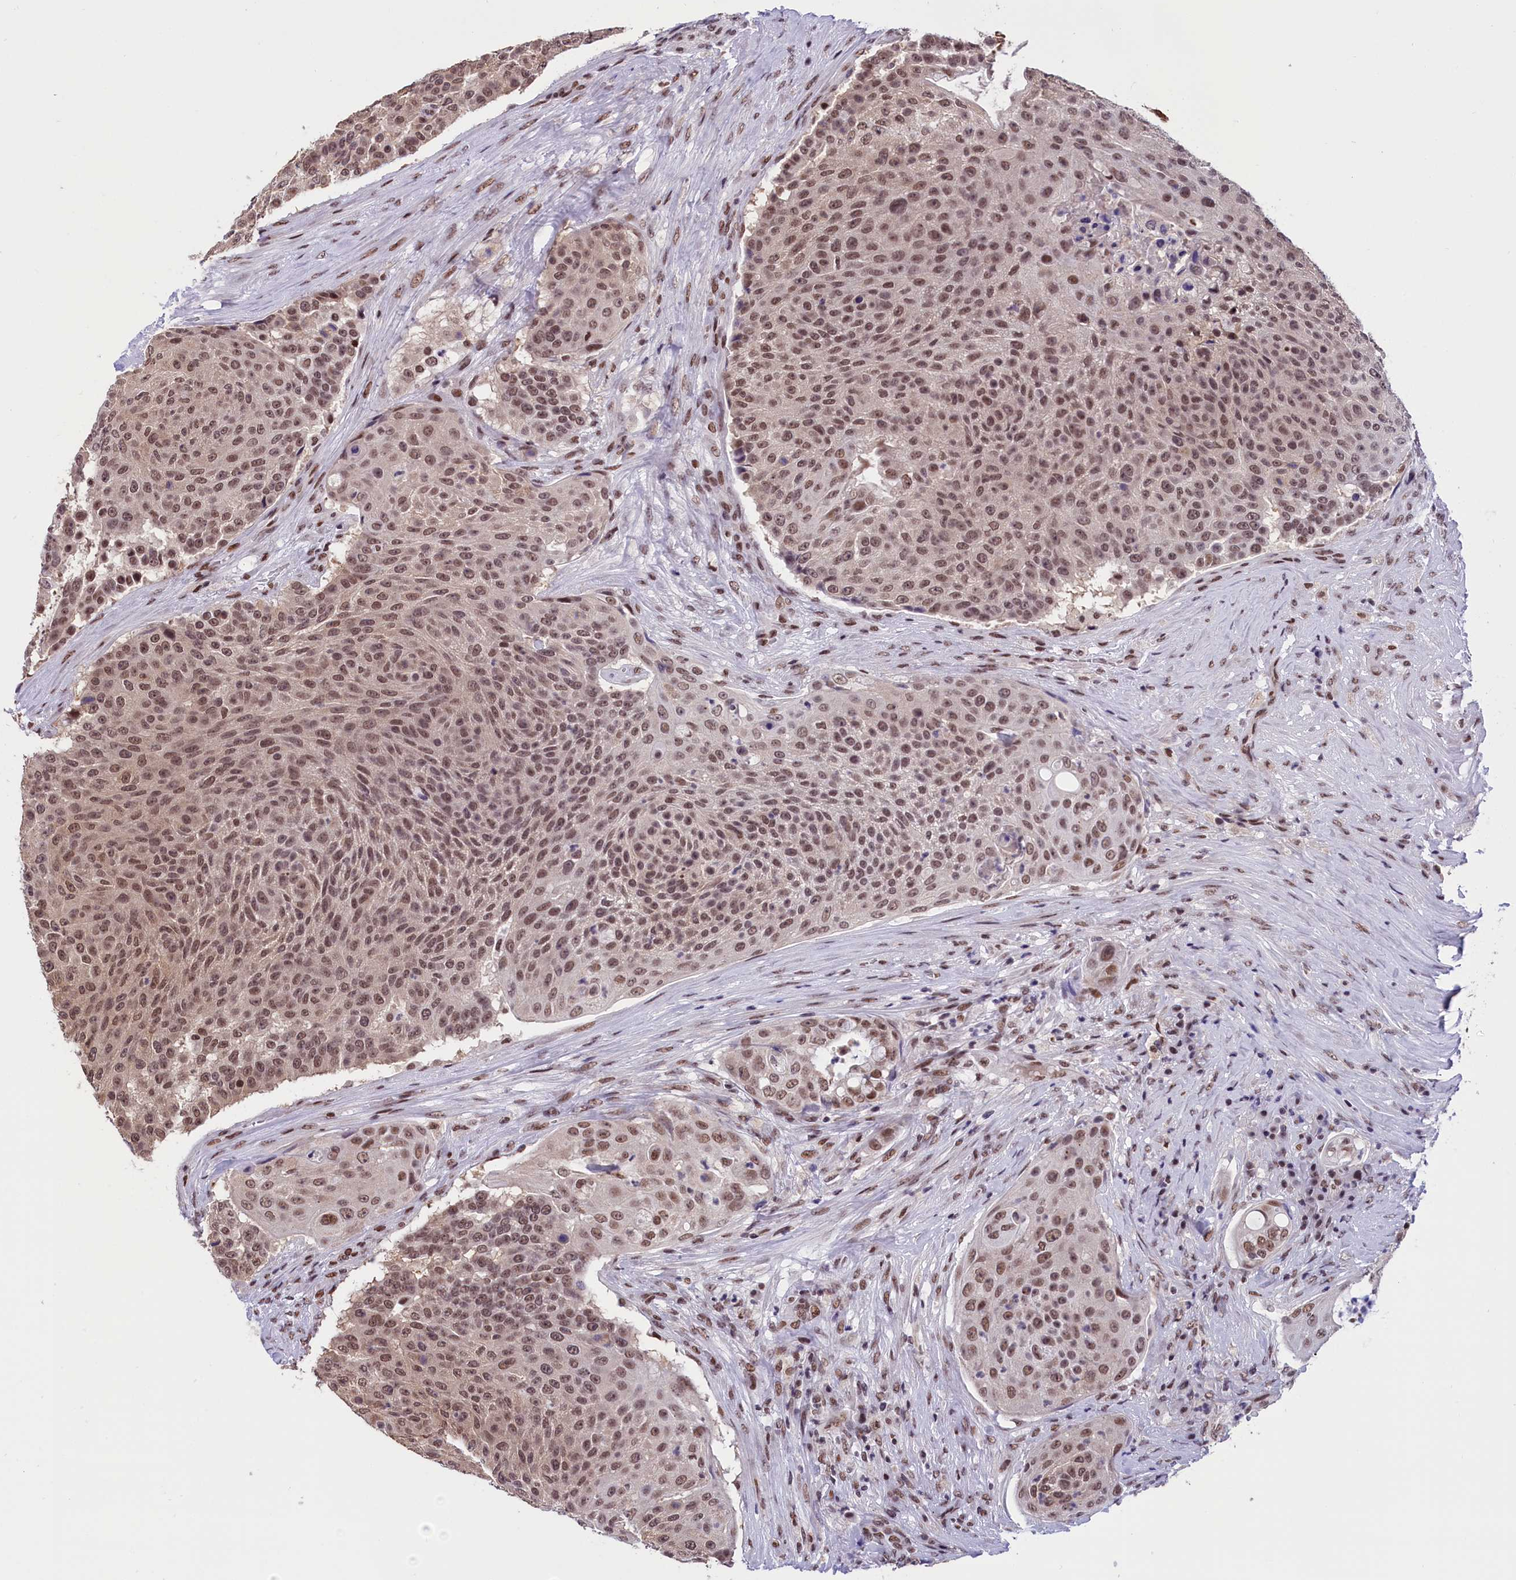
{"staining": {"intensity": "moderate", "quantity": ">75%", "location": "nuclear"}, "tissue": "urothelial cancer", "cell_type": "Tumor cells", "image_type": "cancer", "snomed": [{"axis": "morphology", "description": "Urothelial carcinoma, High grade"}, {"axis": "topography", "description": "Urinary bladder"}], "caption": "A histopathology image of human urothelial cancer stained for a protein exhibits moderate nuclear brown staining in tumor cells. (Stains: DAB (3,3'-diaminobenzidine) in brown, nuclei in blue, Microscopy: brightfield microscopy at high magnification).", "gene": "CDYL2", "patient": {"sex": "female", "age": 63}}